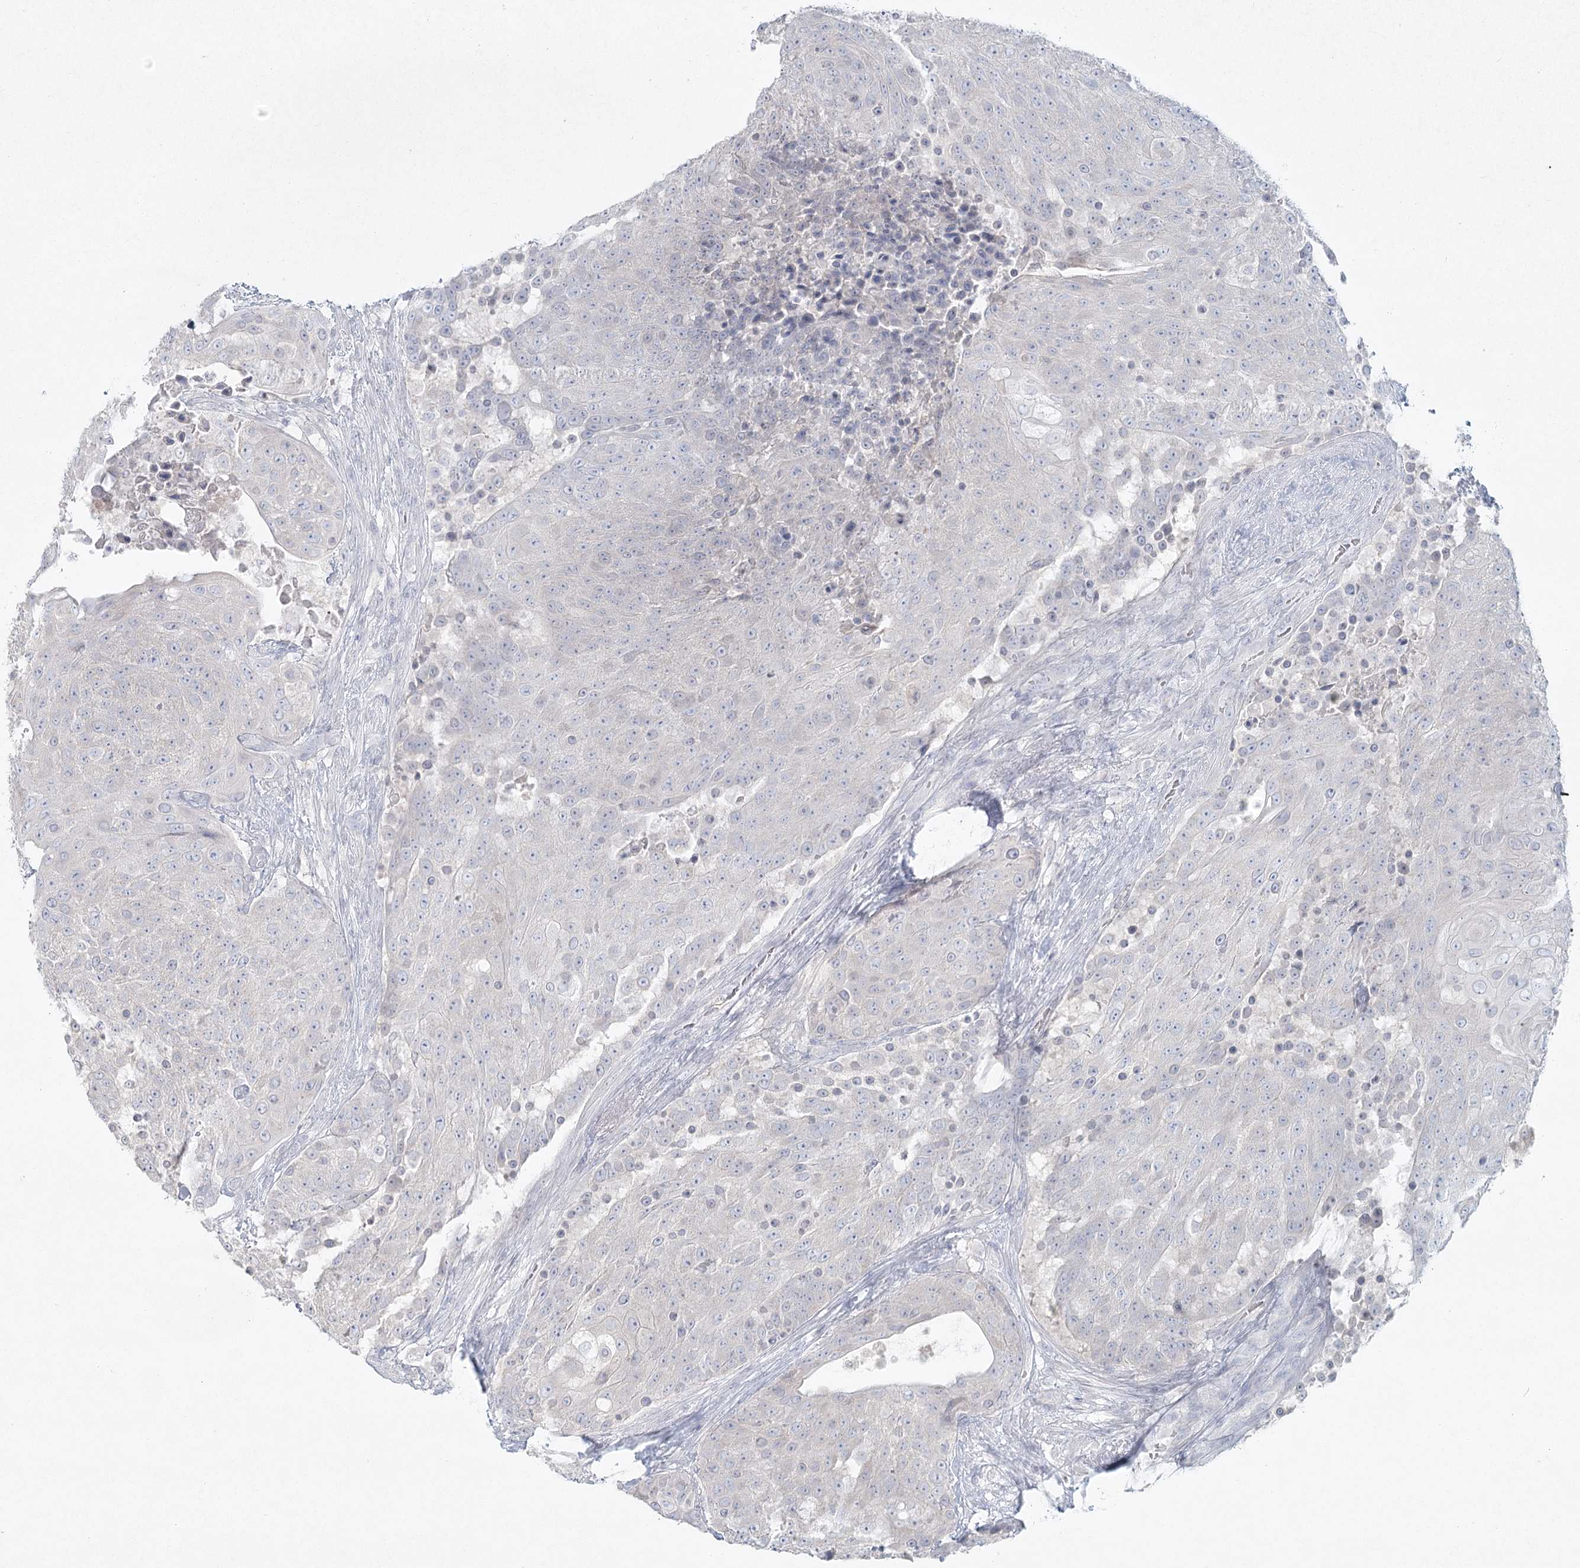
{"staining": {"intensity": "negative", "quantity": "none", "location": "none"}, "tissue": "urothelial cancer", "cell_type": "Tumor cells", "image_type": "cancer", "snomed": [{"axis": "morphology", "description": "Urothelial carcinoma, High grade"}, {"axis": "topography", "description": "Urinary bladder"}], "caption": "IHC histopathology image of urothelial cancer stained for a protein (brown), which shows no staining in tumor cells.", "gene": "LRP2BP", "patient": {"sex": "female", "age": 63}}